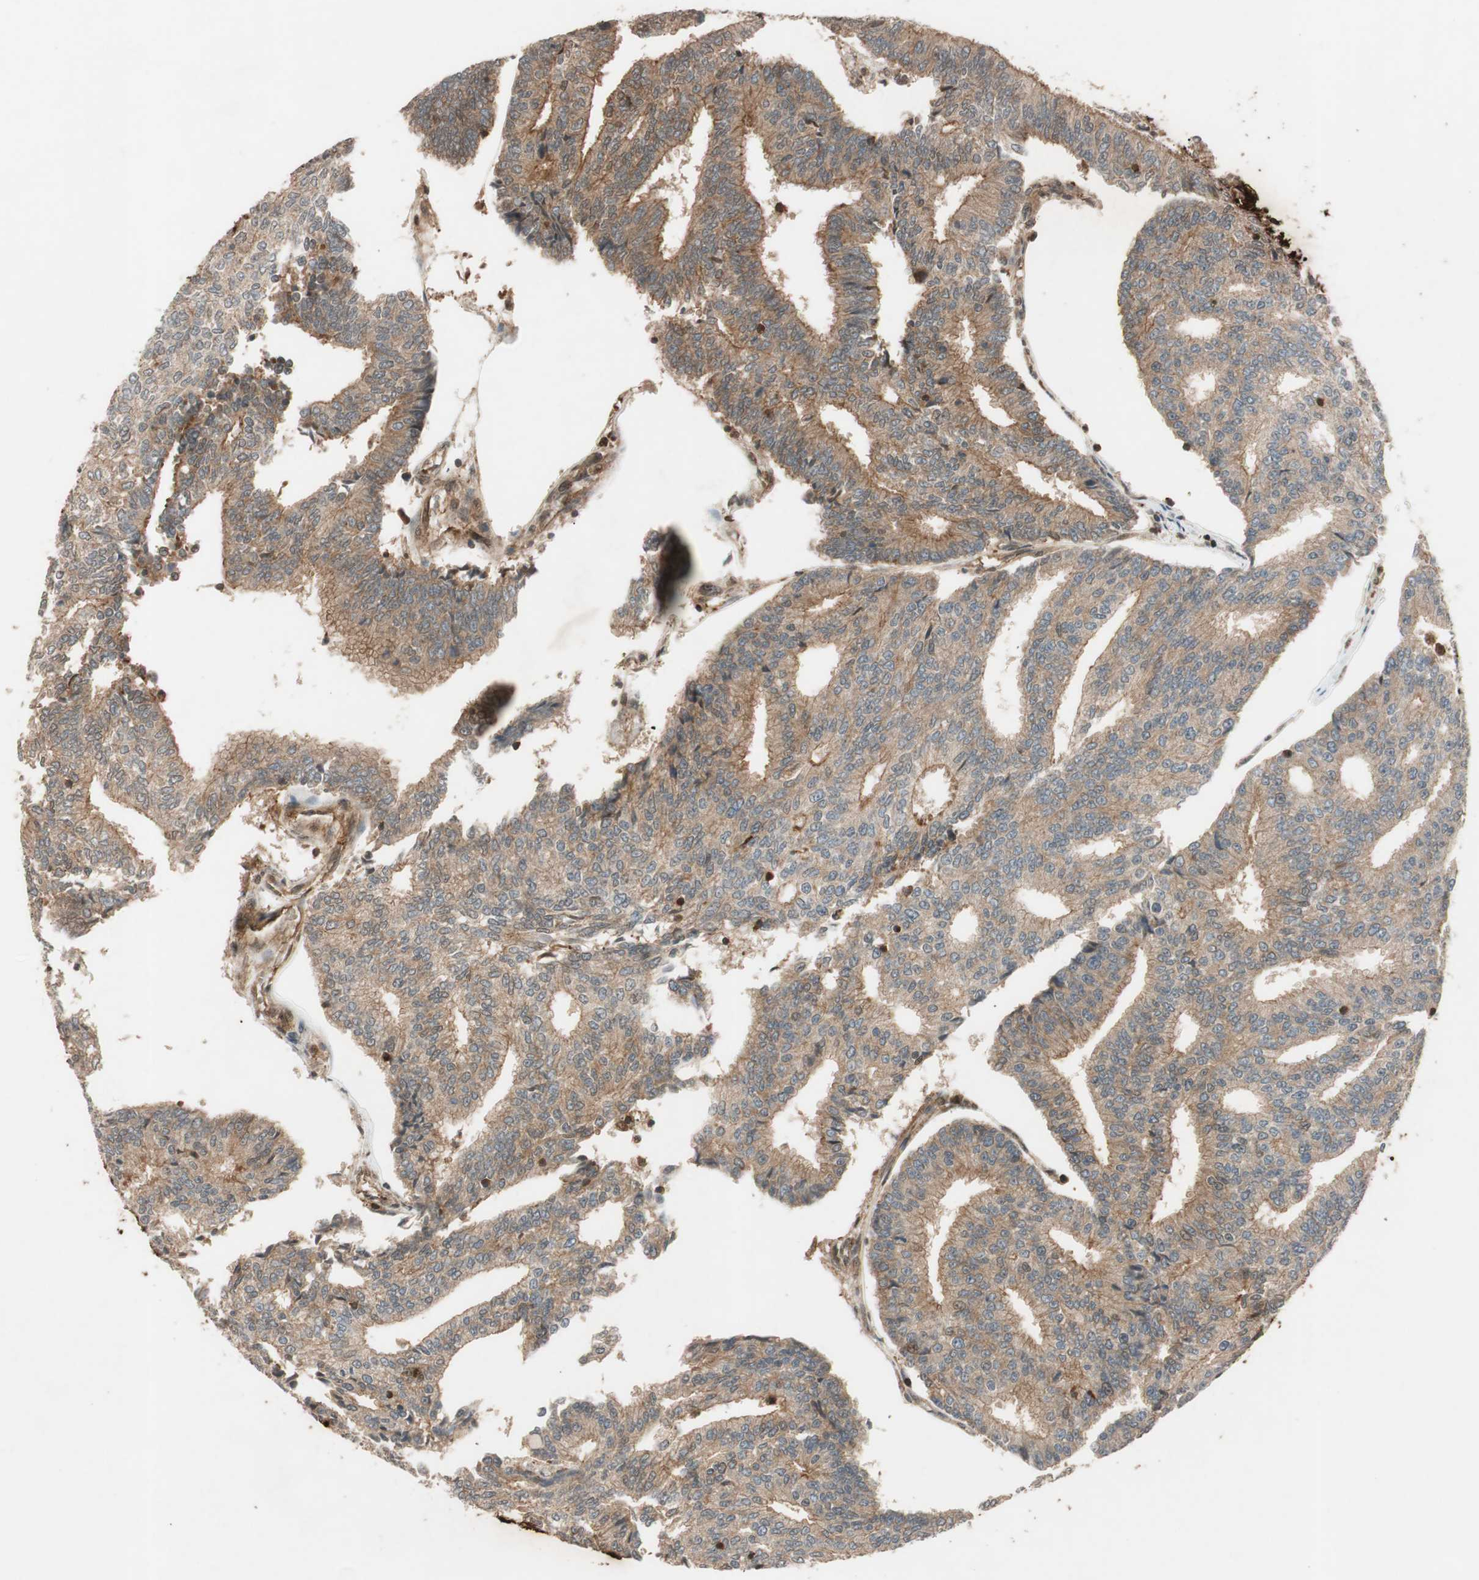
{"staining": {"intensity": "moderate", "quantity": ">75%", "location": "cytoplasmic/membranous"}, "tissue": "prostate cancer", "cell_type": "Tumor cells", "image_type": "cancer", "snomed": [{"axis": "morphology", "description": "Adenocarcinoma, High grade"}, {"axis": "topography", "description": "Prostate"}], "caption": "Moderate cytoplasmic/membranous protein positivity is identified in about >75% of tumor cells in prostate cancer. The staining was performed using DAB to visualize the protein expression in brown, while the nuclei were stained in blue with hematoxylin (Magnification: 20x).", "gene": "EPHA8", "patient": {"sex": "male", "age": 55}}